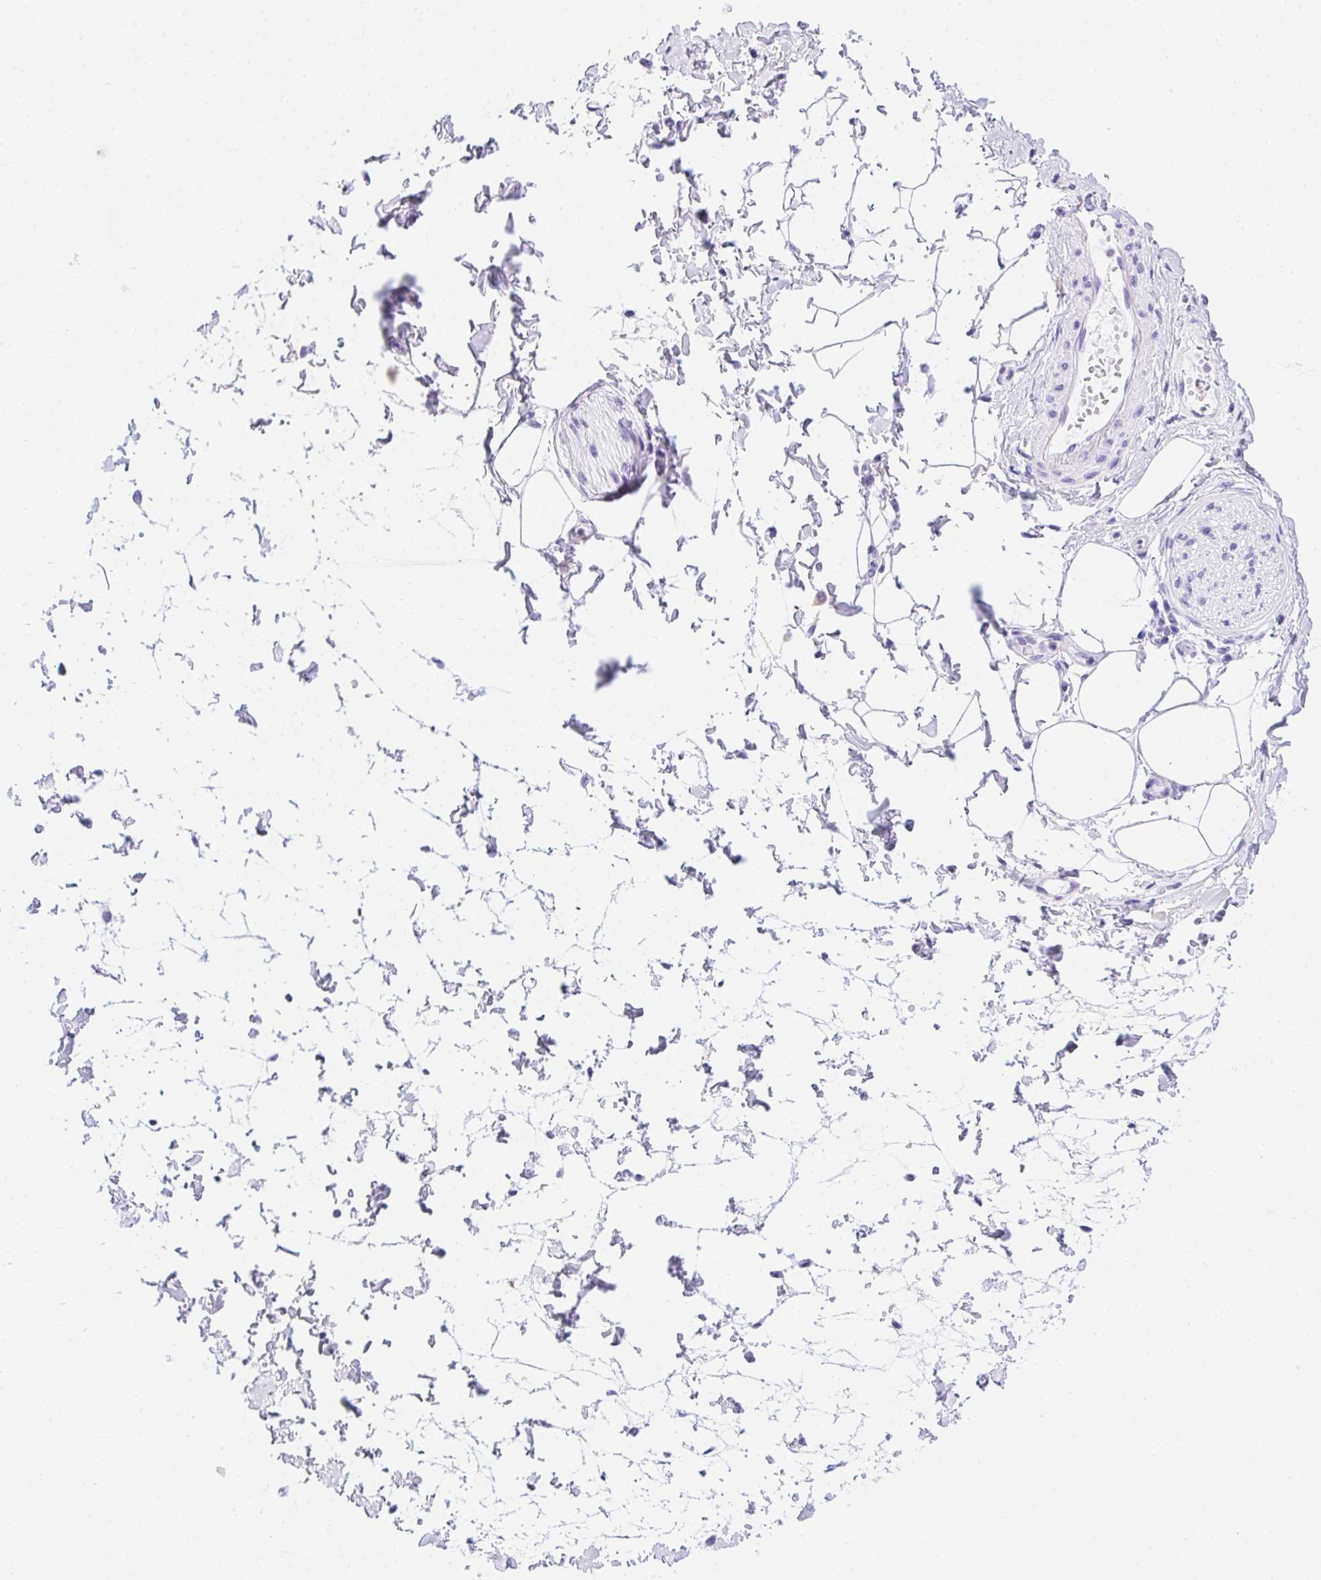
{"staining": {"intensity": "negative", "quantity": "none", "location": "none"}, "tissue": "adipose tissue", "cell_type": "Adipocytes", "image_type": "normal", "snomed": [{"axis": "morphology", "description": "Normal tissue, NOS"}, {"axis": "topography", "description": "Smooth muscle"}, {"axis": "topography", "description": "Peripheral nerve tissue"}], "caption": "High magnification brightfield microscopy of unremarkable adipose tissue stained with DAB (brown) and counterstained with hematoxylin (blue): adipocytes show no significant positivity. (Stains: DAB immunohistochemistry (IHC) with hematoxylin counter stain, Microscopy: brightfield microscopy at high magnification).", "gene": "SPACA5B", "patient": {"sex": "male", "age": 58}}